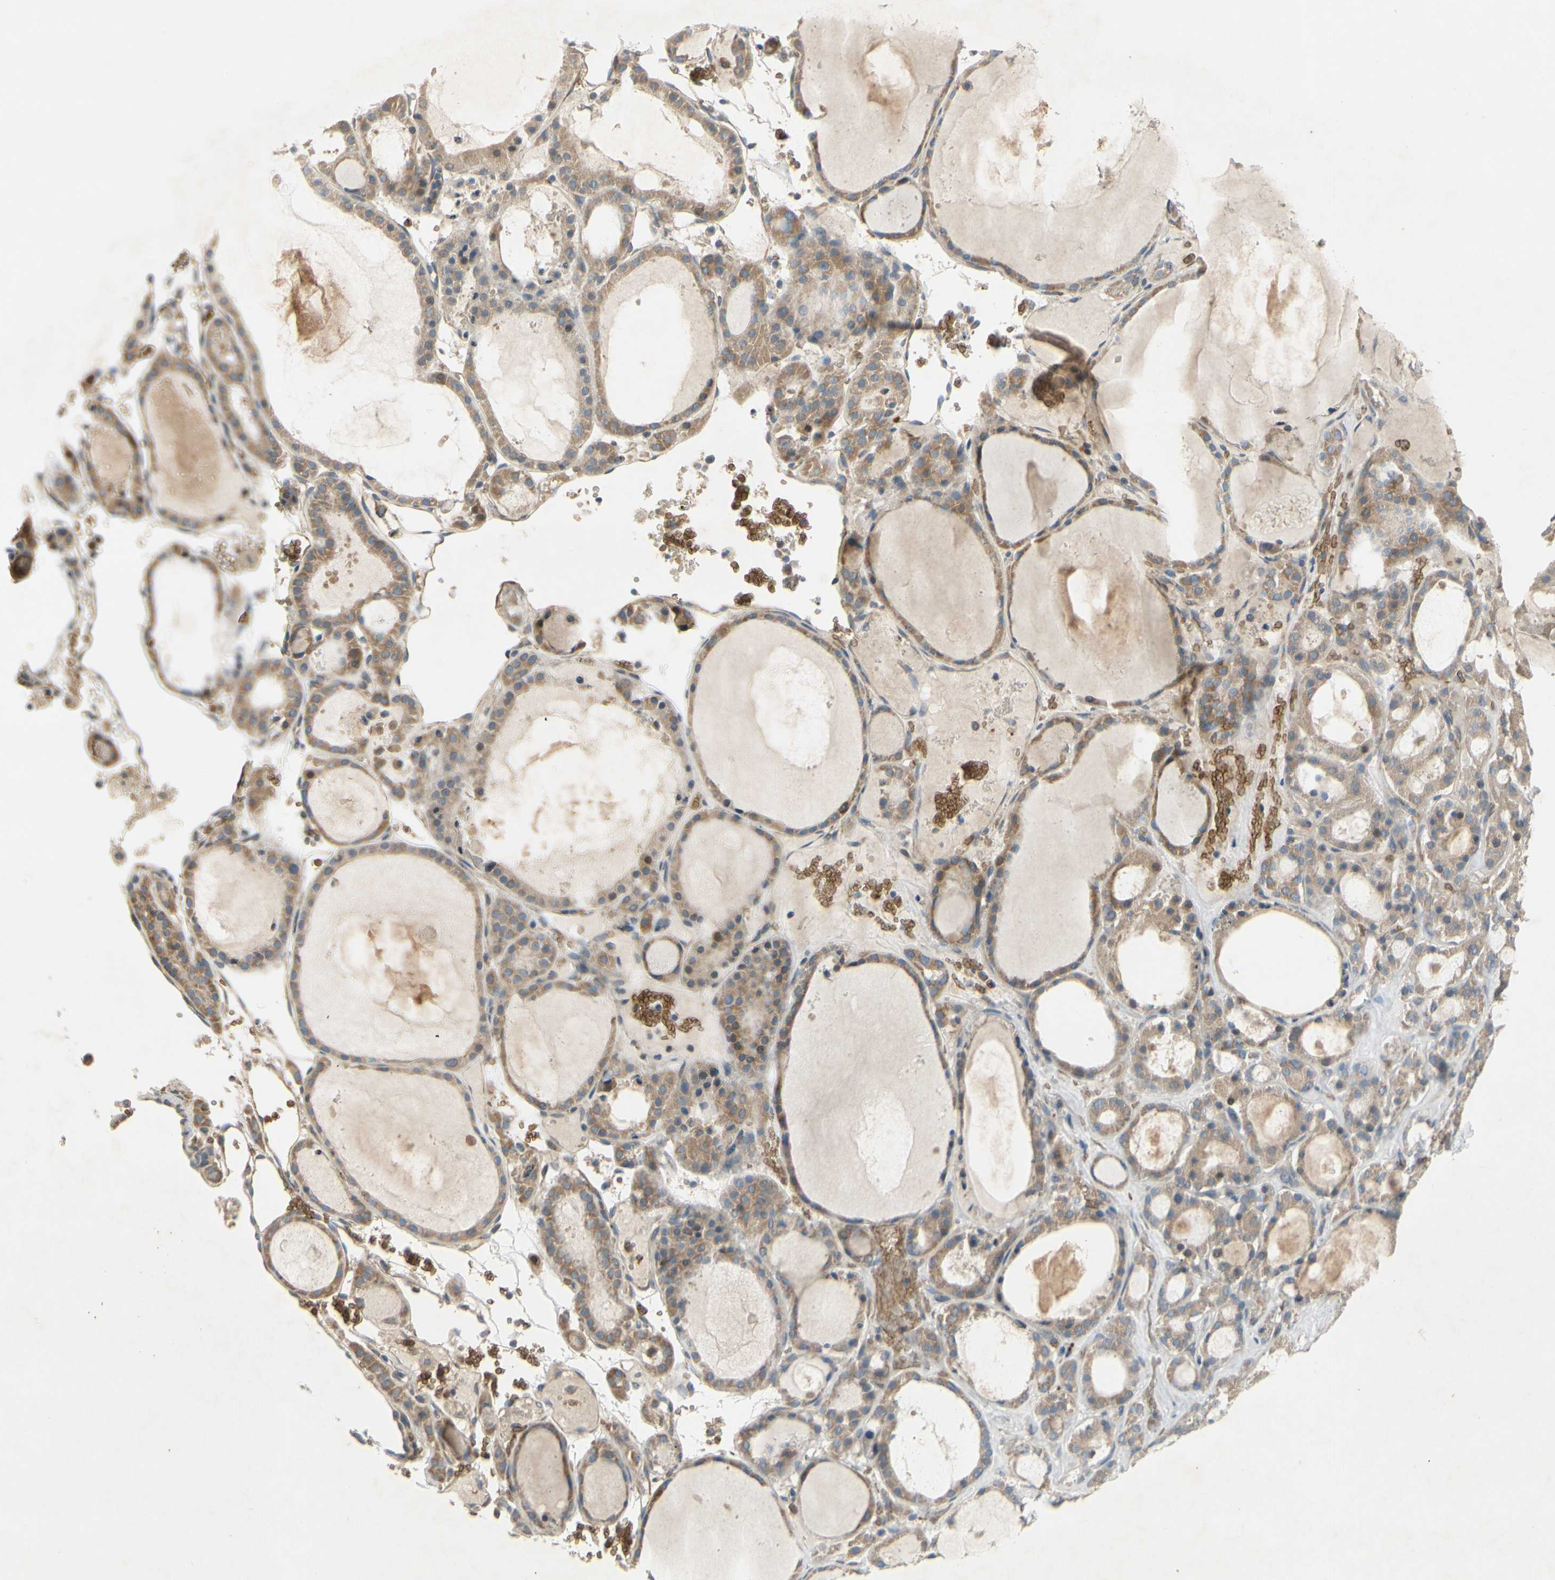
{"staining": {"intensity": "moderate", "quantity": ">75%", "location": "cytoplasmic/membranous"}, "tissue": "thyroid gland", "cell_type": "Glandular cells", "image_type": "normal", "snomed": [{"axis": "morphology", "description": "Normal tissue, NOS"}, {"axis": "morphology", "description": "Carcinoma, NOS"}, {"axis": "topography", "description": "Thyroid gland"}], "caption": "Brown immunohistochemical staining in benign thyroid gland displays moderate cytoplasmic/membranous expression in approximately >75% of glandular cells.", "gene": "GYPC", "patient": {"sex": "female", "age": 86}}